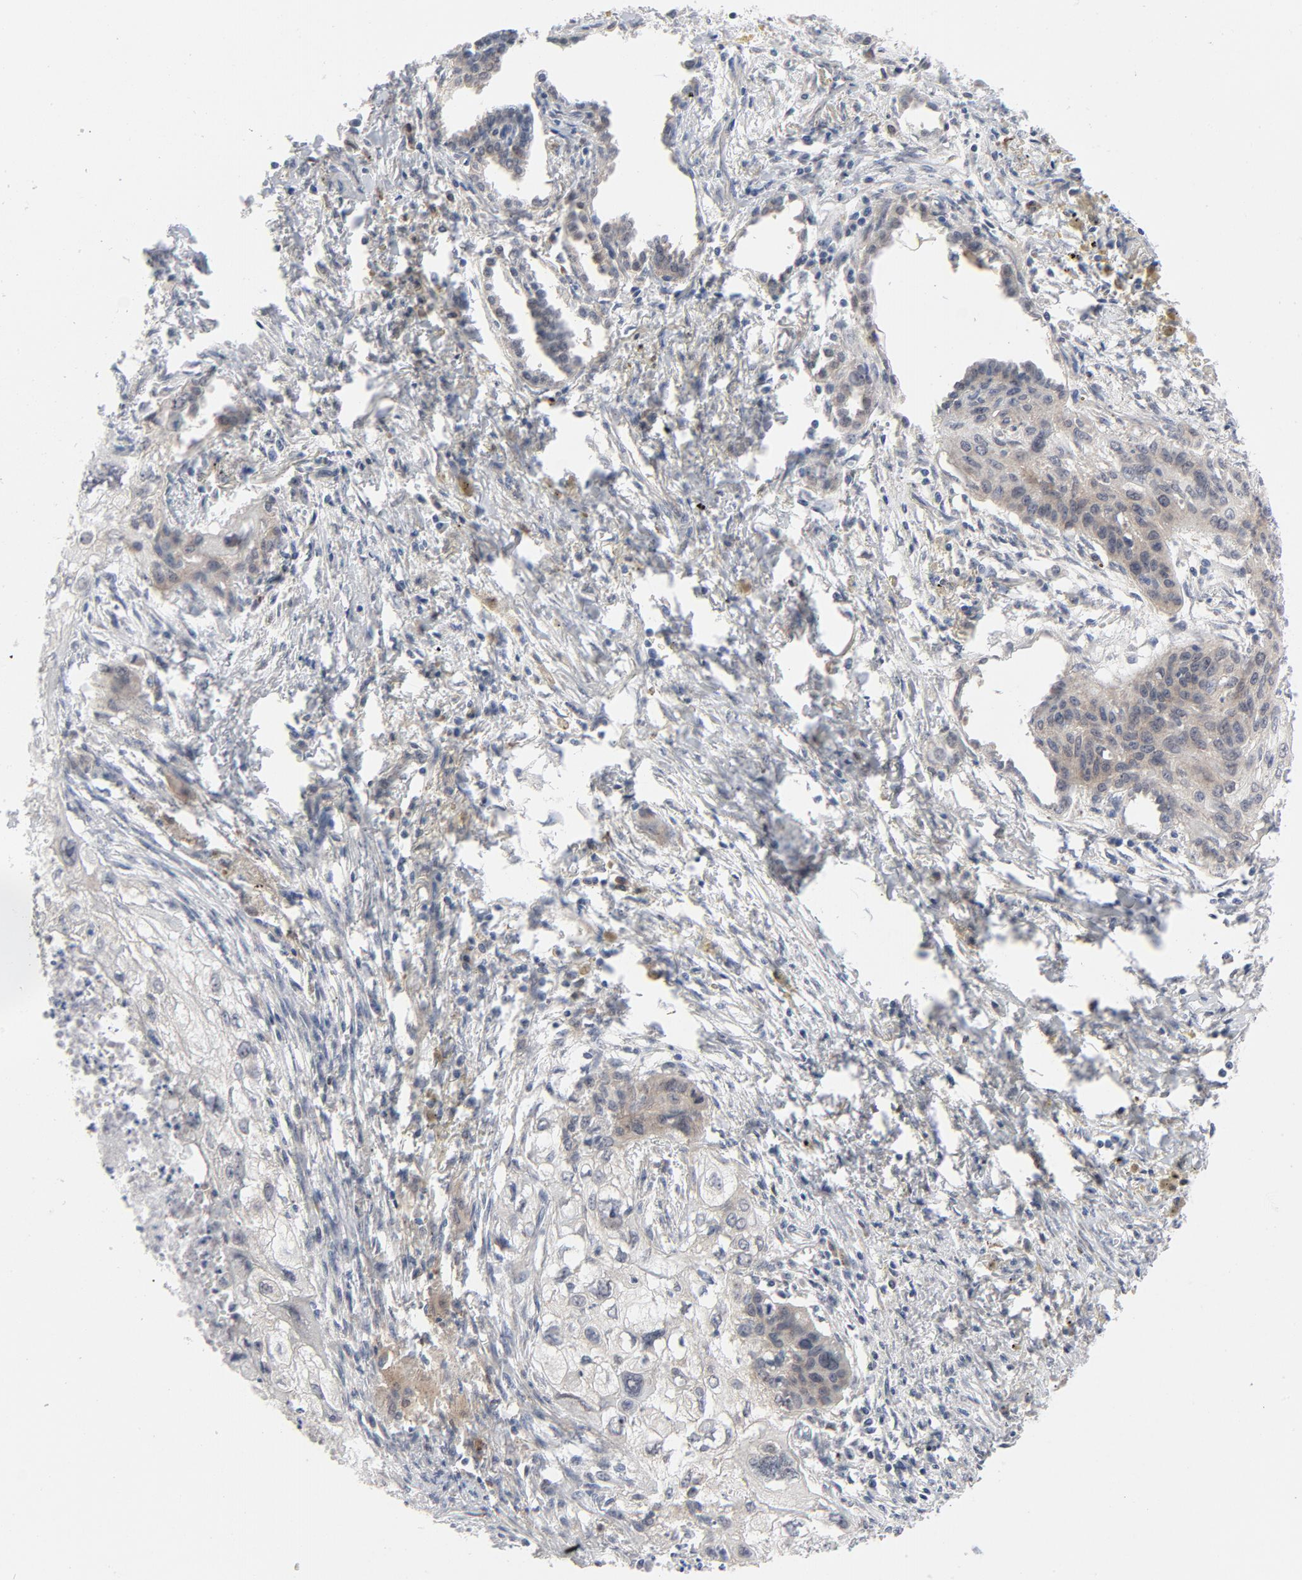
{"staining": {"intensity": "weak", "quantity": "25%-75%", "location": "cytoplasmic/membranous"}, "tissue": "lung cancer", "cell_type": "Tumor cells", "image_type": "cancer", "snomed": [{"axis": "morphology", "description": "Squamous cell carcinoma, NOS"}, {"axis": "topography", "description": "Lung"}], "caption": "Tumor cells display low levels of weak cytoplasmic/membranous expression in approximately 25%-75% of cells in lung cancer (squamous cell carcinoma).", "gene": "PRDX1", "patient": {"sex": "male", "age": 71}}